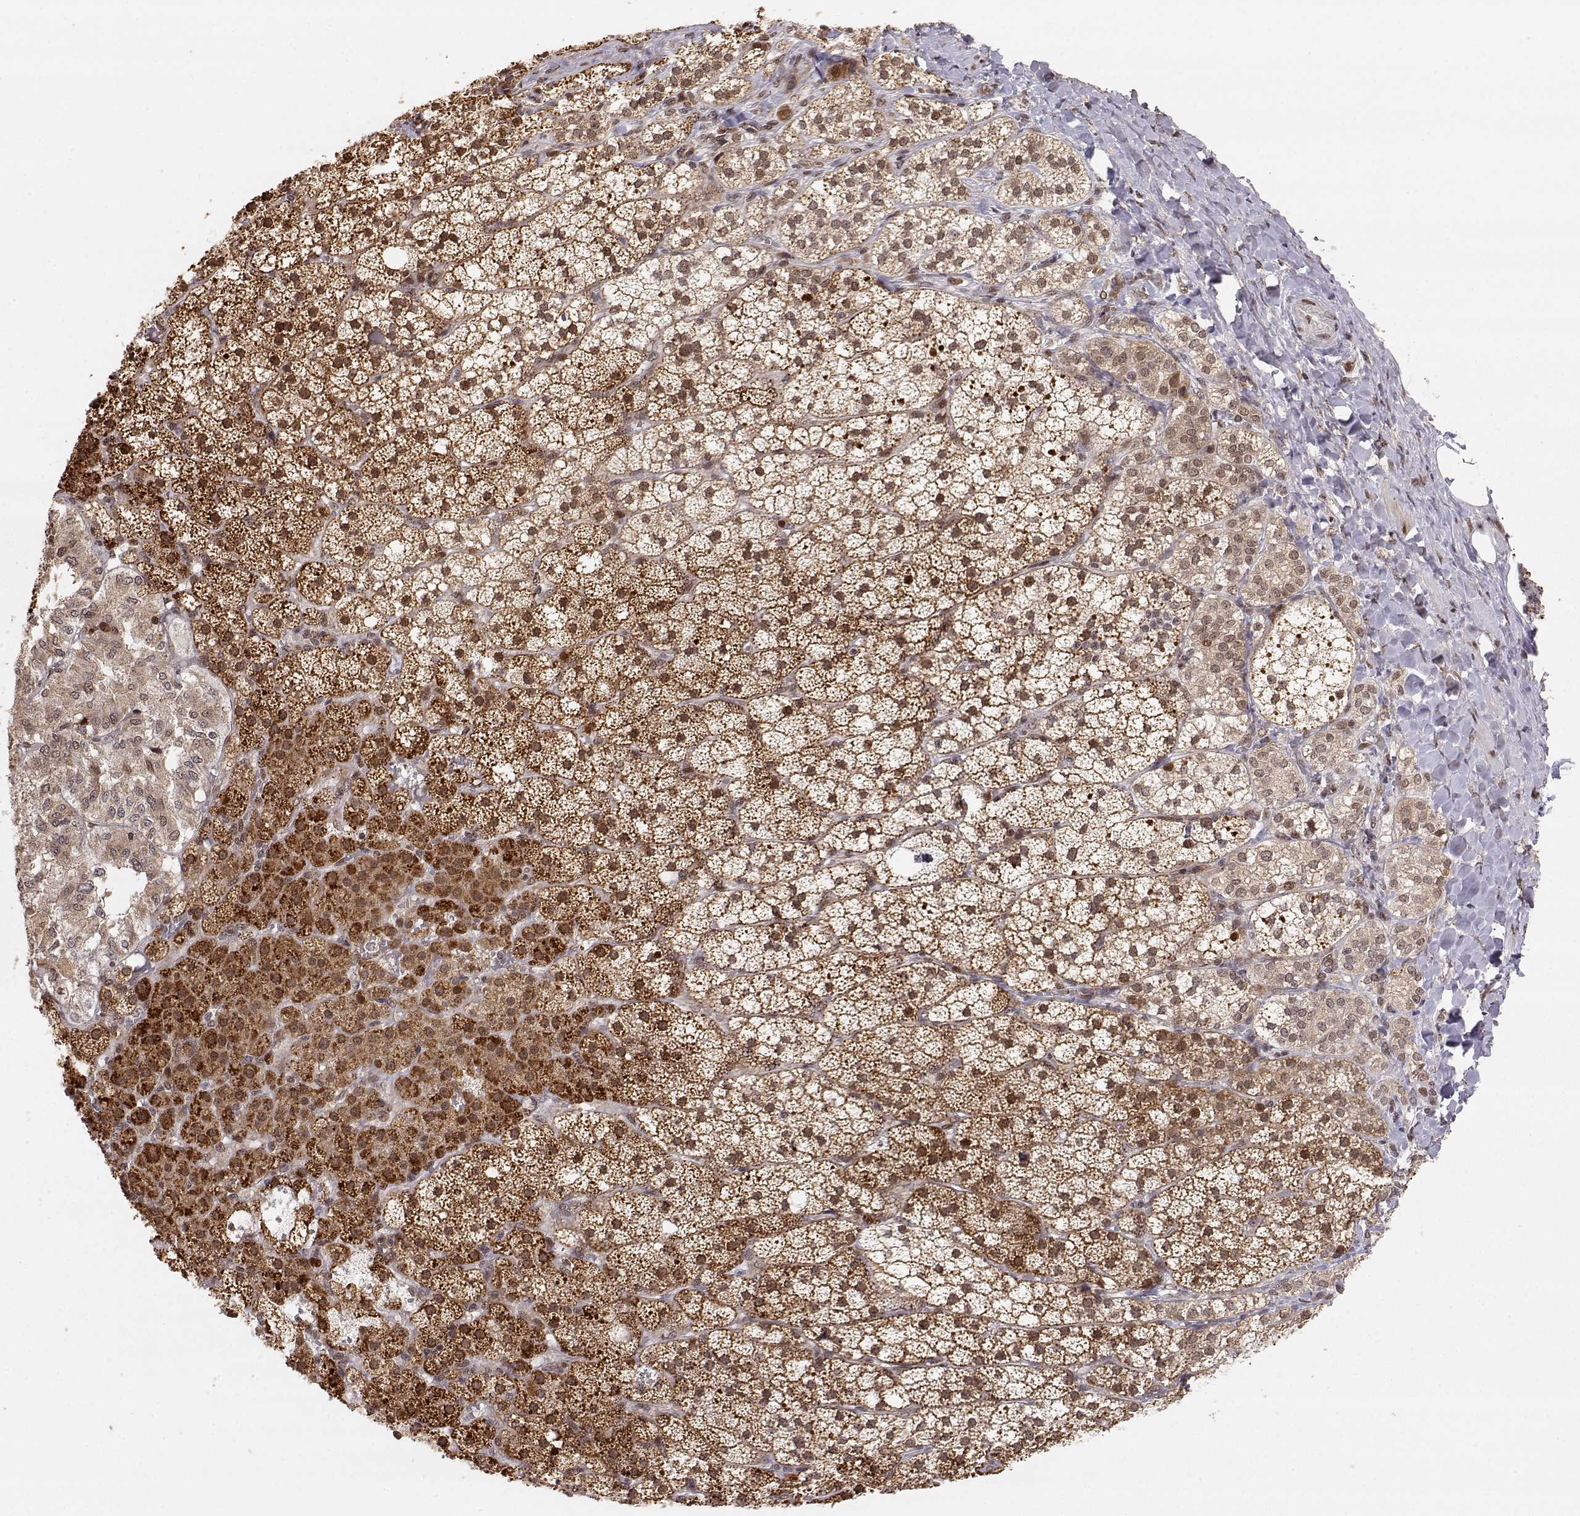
{"staining": {"intensity": "strong", "quantity": "25%-75%", "location": "cytoplasmic/membranous"}, "tissue": "adrenal gland", "cell_type": "Glandular cells", "image_type": "normal", "snomed": [{"axis": "morphology", "description": "Normal tissue, NOS"}, {"axis": "topography", "description": "Adrenal gland"}], "caption": "Strong cytoplasmic/membranous staining is seen in about 25%-75% of glandular cells in unremarkable adrenal gland.", "gene": "BRCA1", "patient": {"sex": "male", "age": 53}}